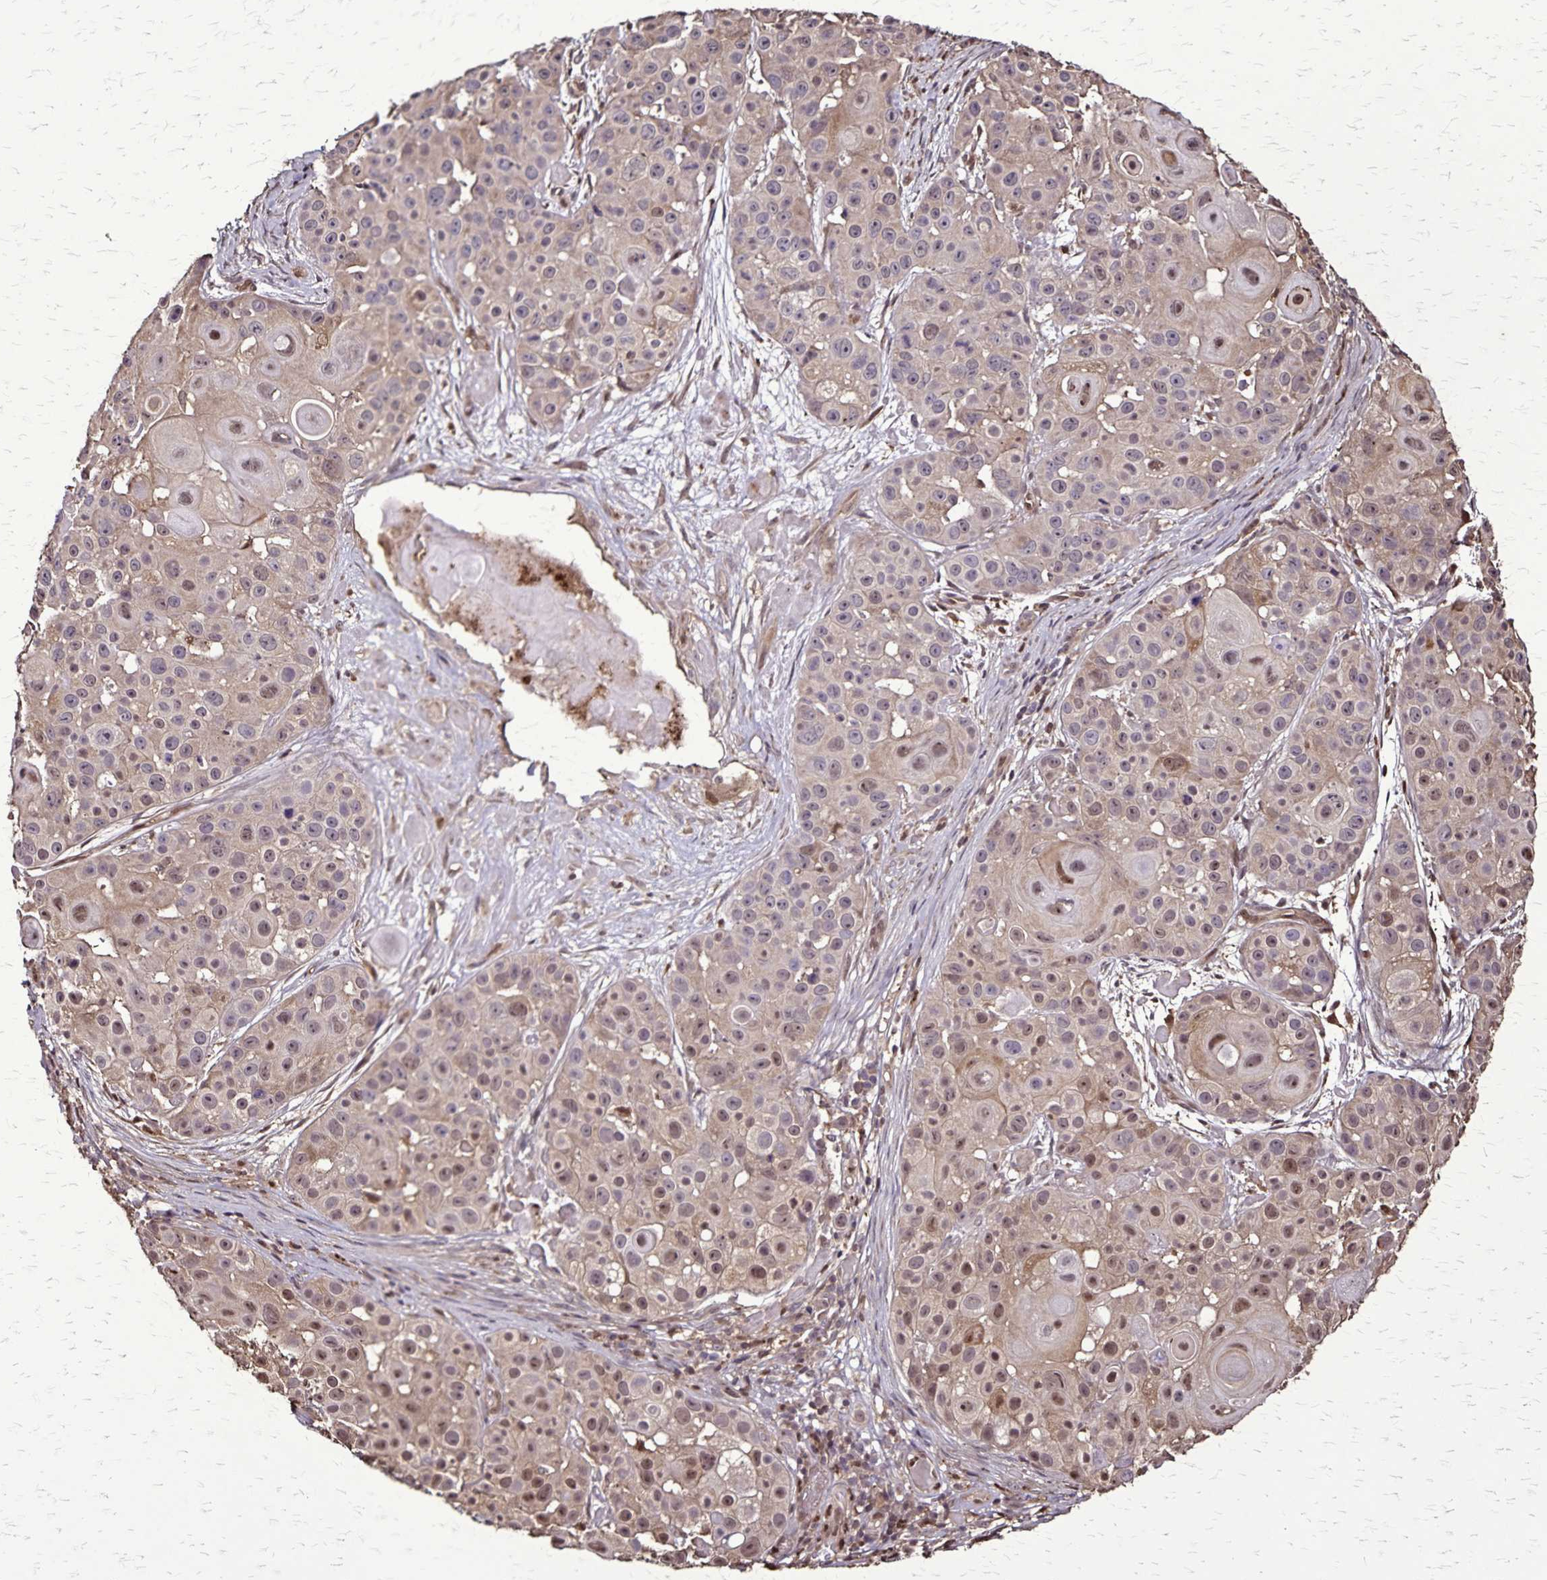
{"staining": {"intensity": "weak", "quantity": "25%-75%", "location": "cytoplasmic/membranous,nuclear"}, "tissue": "skin cancer", "cell_type": "Tumor cells", "image_type": "cancer", "snomed": [{"axis": "morphology", "description": "Squamous cell carcinoma, NOS"}, {"axis": "topography", "description": "Skin"}], "caption": "IHC image of neoplastic tissue: squamous cell carcinoma (skin) stained using immunohistochemistry exhibits low levels of weak protein expression localized specifically in the cytoplasmic/membranous and nuclear of tumor cells, appearing as a cytoplasmic/membranous and nuclear brown color.", "gene": "CHMP1B", "patient": {"sex": "male", "age": 92}}